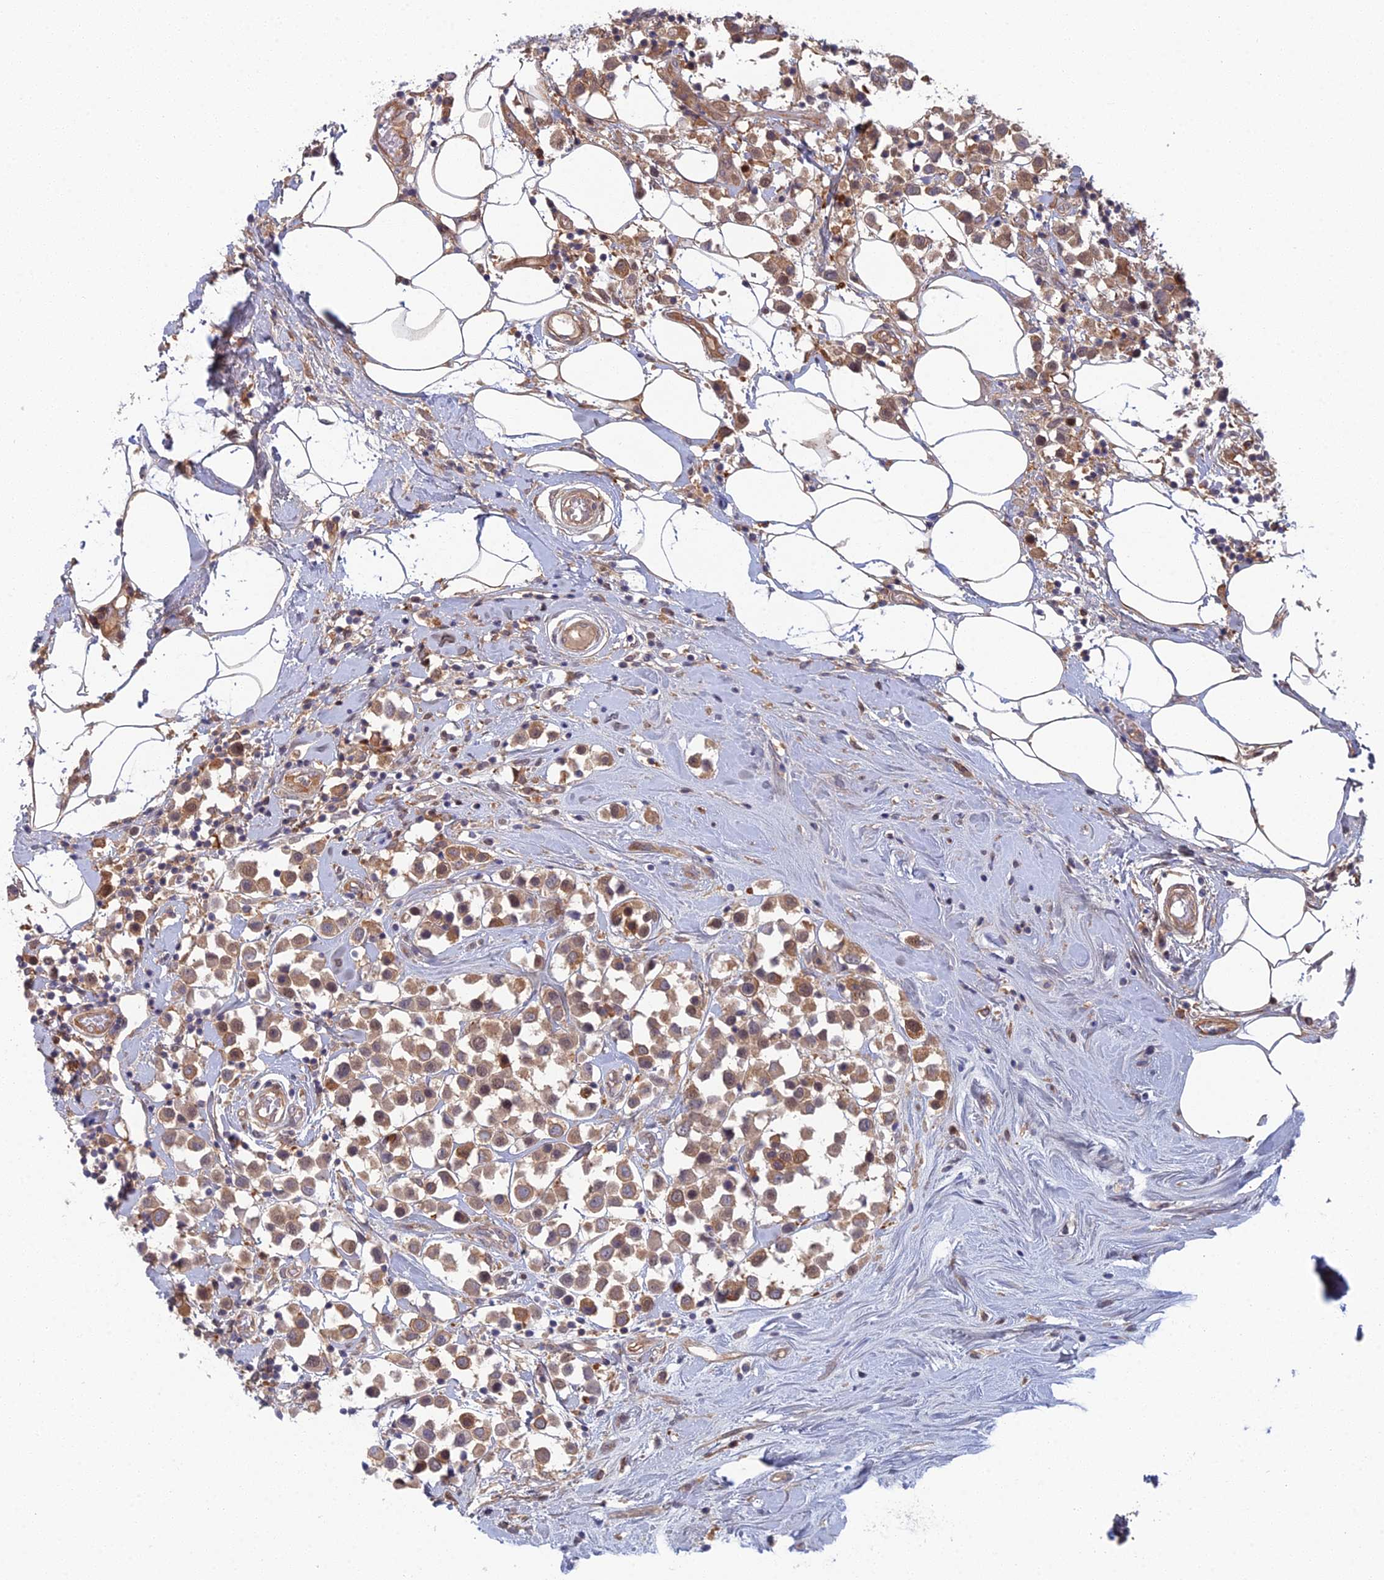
{"staining": {"intensity": "moderate", "quantity": ">75%", "location": "cytoplasmic/membranous"}, "tissue": "breast cancer", "cell_type": "Tumor cells", "image_type": "cancer", "snomed": [{"axis": "morphology", "description": "Duct carcinoma"}, {"axis": "topography", "description": "Breast"}], "caption": "Human infiltrating ductal carcinoma (breast) stained with a brown dye exhibits moderate cytoplasmic/membranous positive staining in about >75% of tumor cells.", "gene": "ABHD1", "patient": {"sex": "female", "age": 61}}